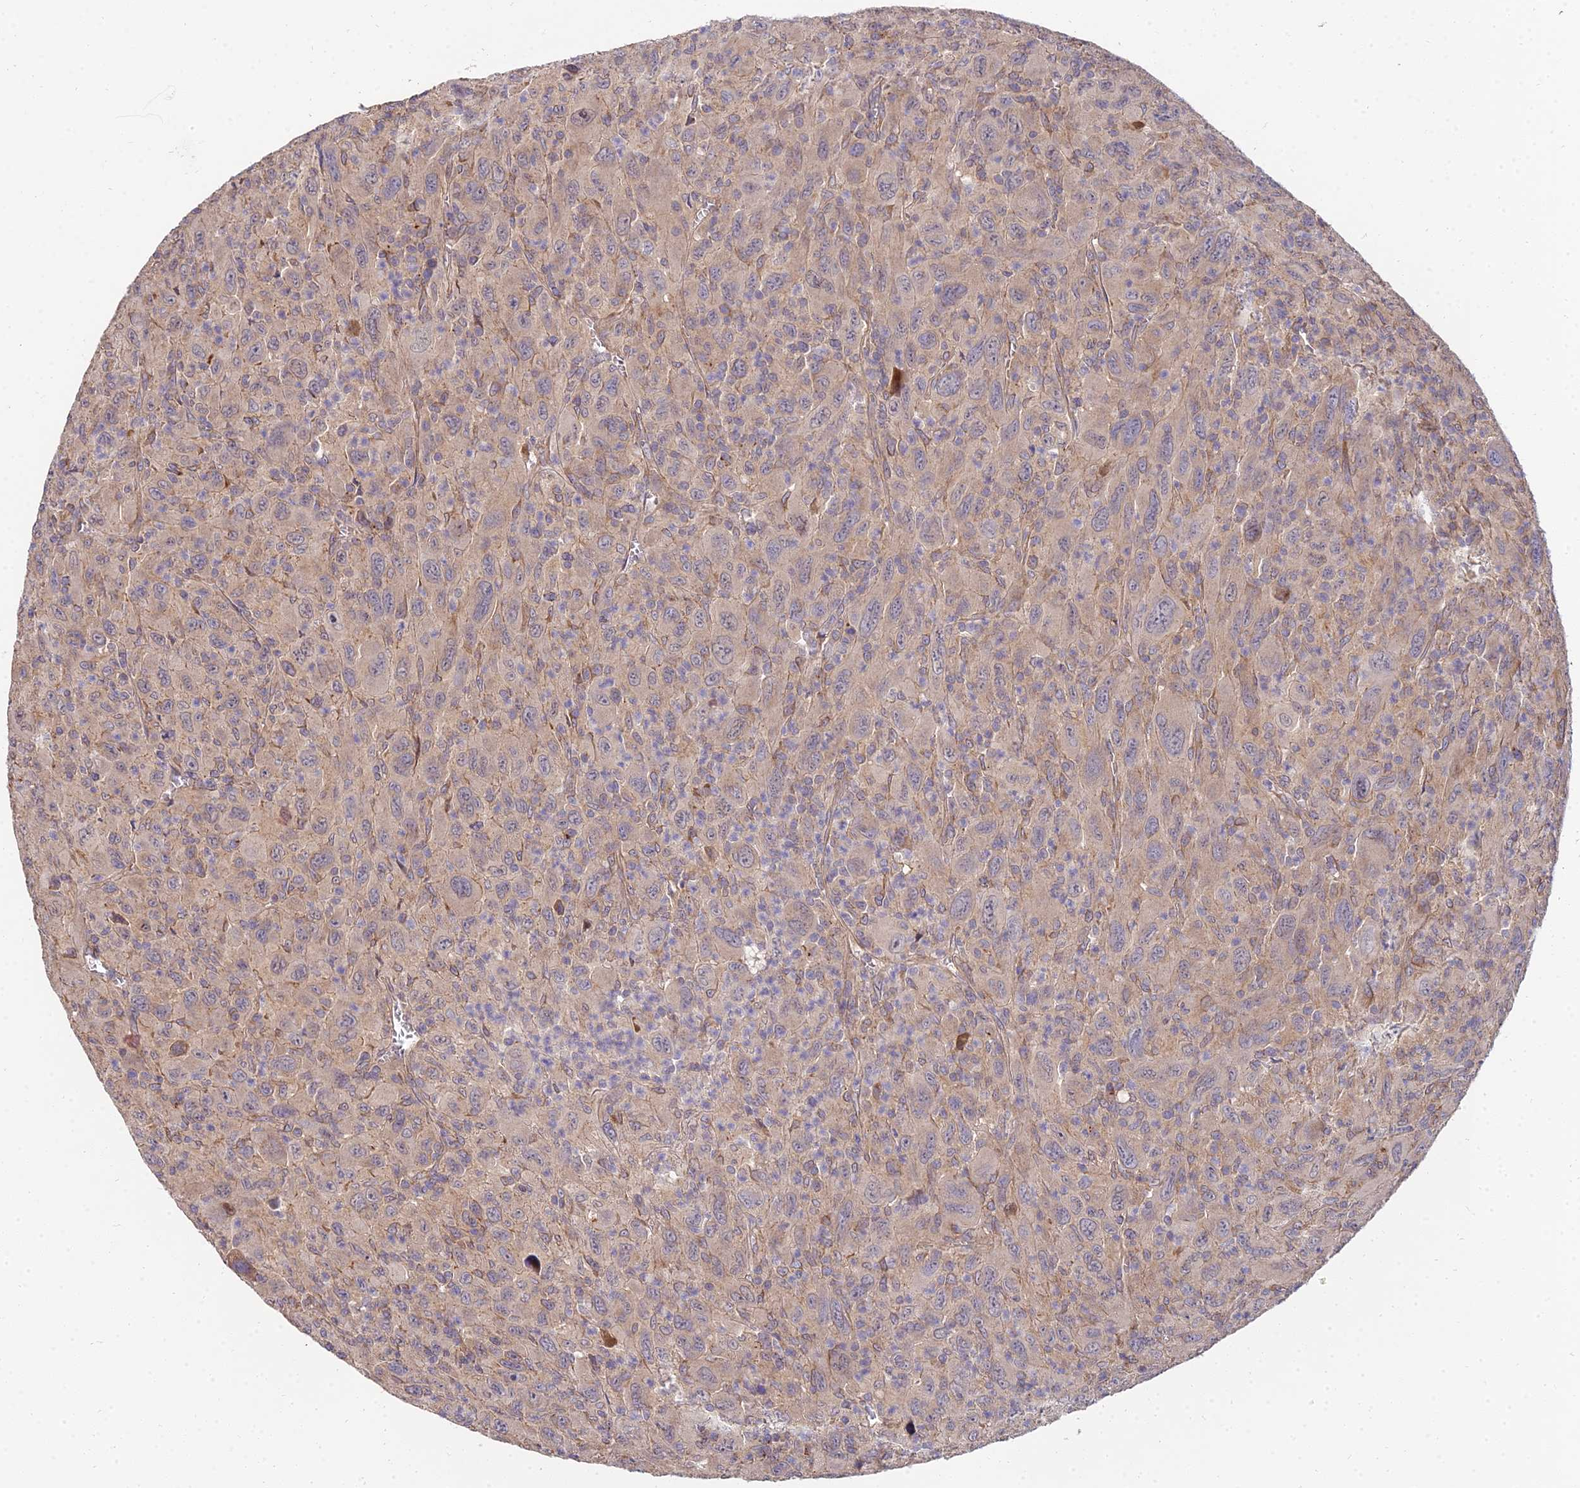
{"staining": {"intensity": "weak", "quantity": "25%-75%", "location": "cytoplasmic/membranous"}, "tissue": "melanoma", "cell_type": "Tumor cells", "image_type": "cancer", "snomed": [{"axis": "morphology", "description": "Malignant melanoma, Metastatic site"}, {"axis": "topography", "description": "Skin"}], "caption": "There is low levels of weak cytoplasmic/membranous expression in tumor cells of malignant melanoma (metastatic site), as demonstrated by immunohistochemical staining (brown color).", "gene": "ARL8B", "patient": {"sex": "female", "age": 56}}